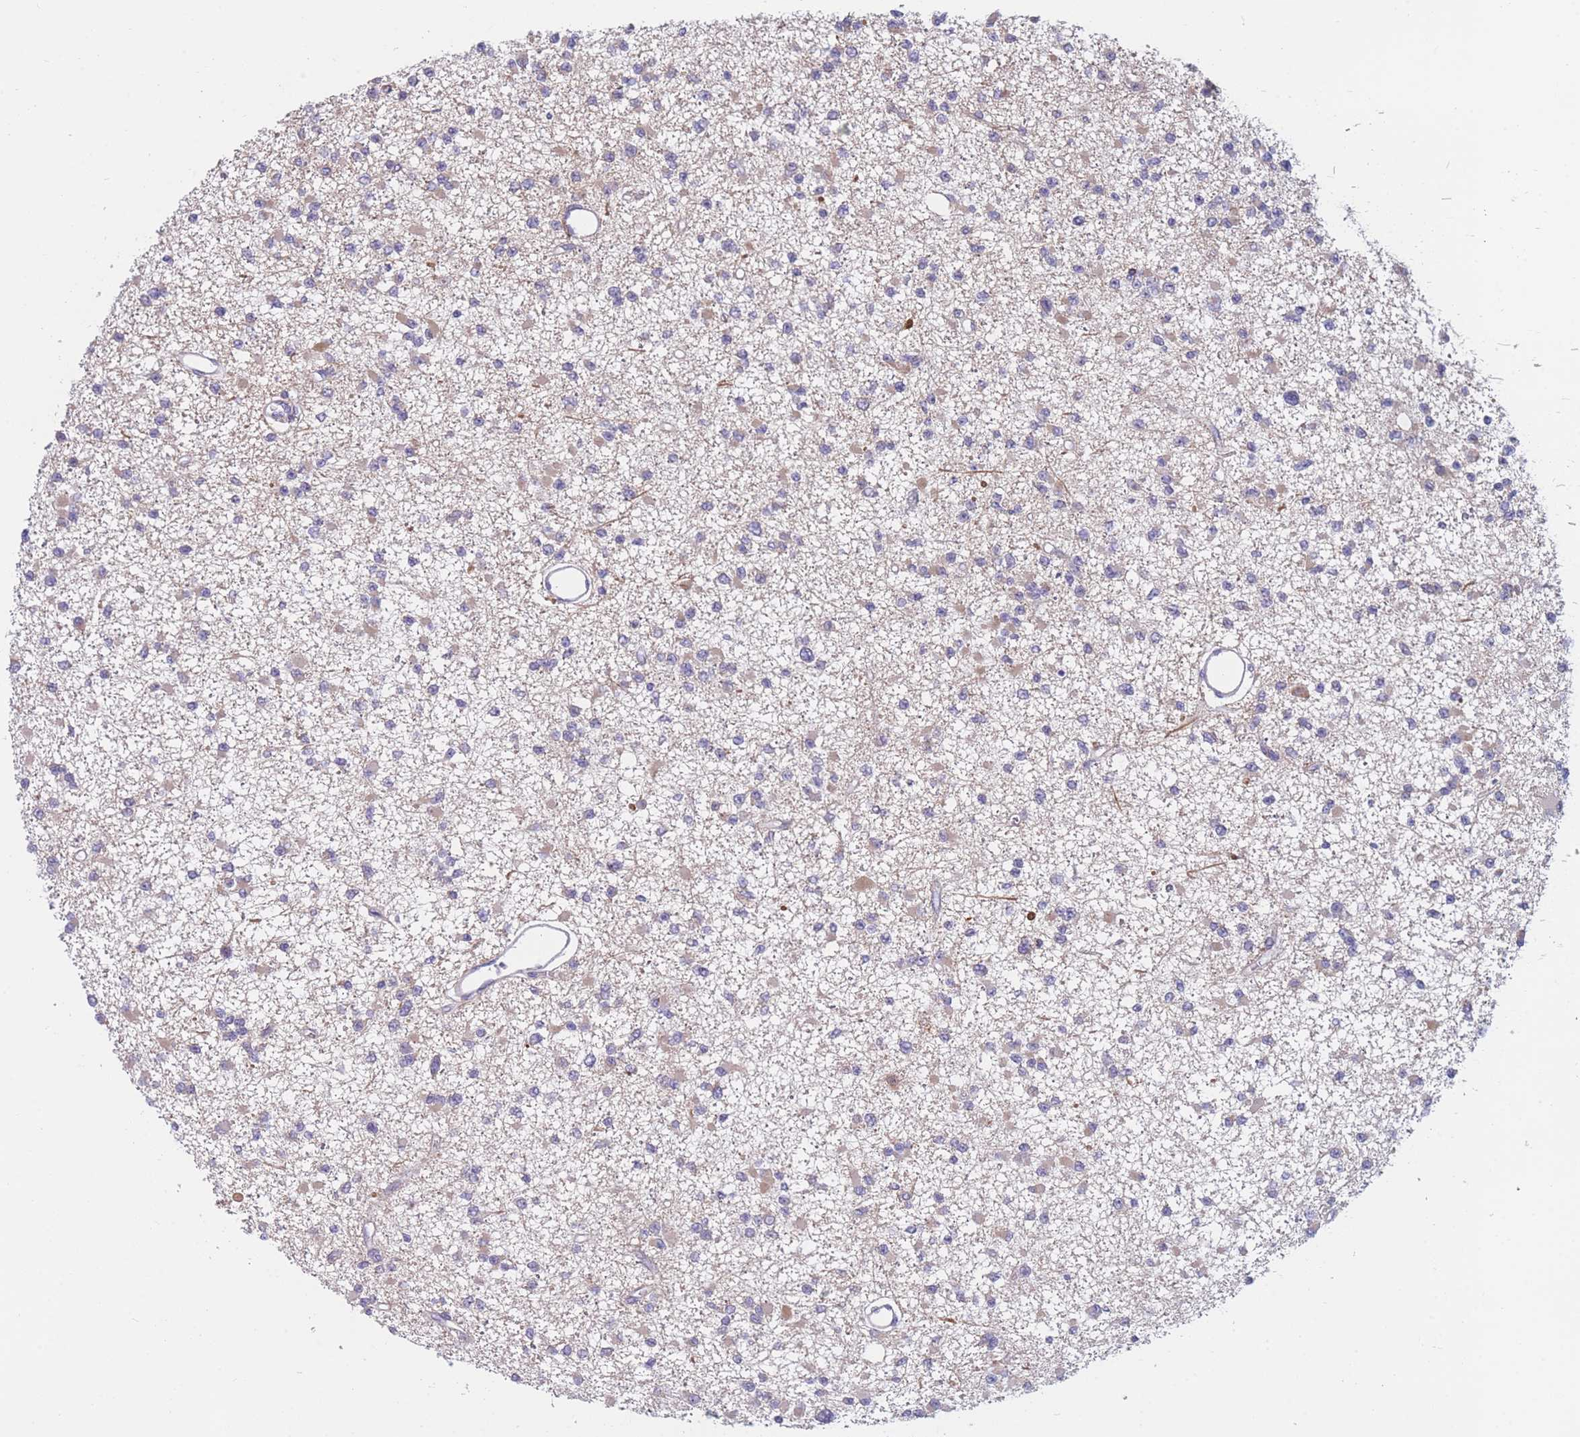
{"staining": {"intensity": "negative", "quantity": "none", "location": "none"}, "tissue": "glioma", "cell_type": "Tumor cells", "image_type": "cancer", "snomed": [{"axis": "morphology", "description": "Glioma, malignant, Low grade"}, {"axis": "topography", "description": "Brain"}], "caption": "Immunohistochemistry of human malignant glioma (low-grade) demonstrates no expression in tumor cells.", "gene": "PDE4A", "patient": {"sex": "female", "age": 22}}